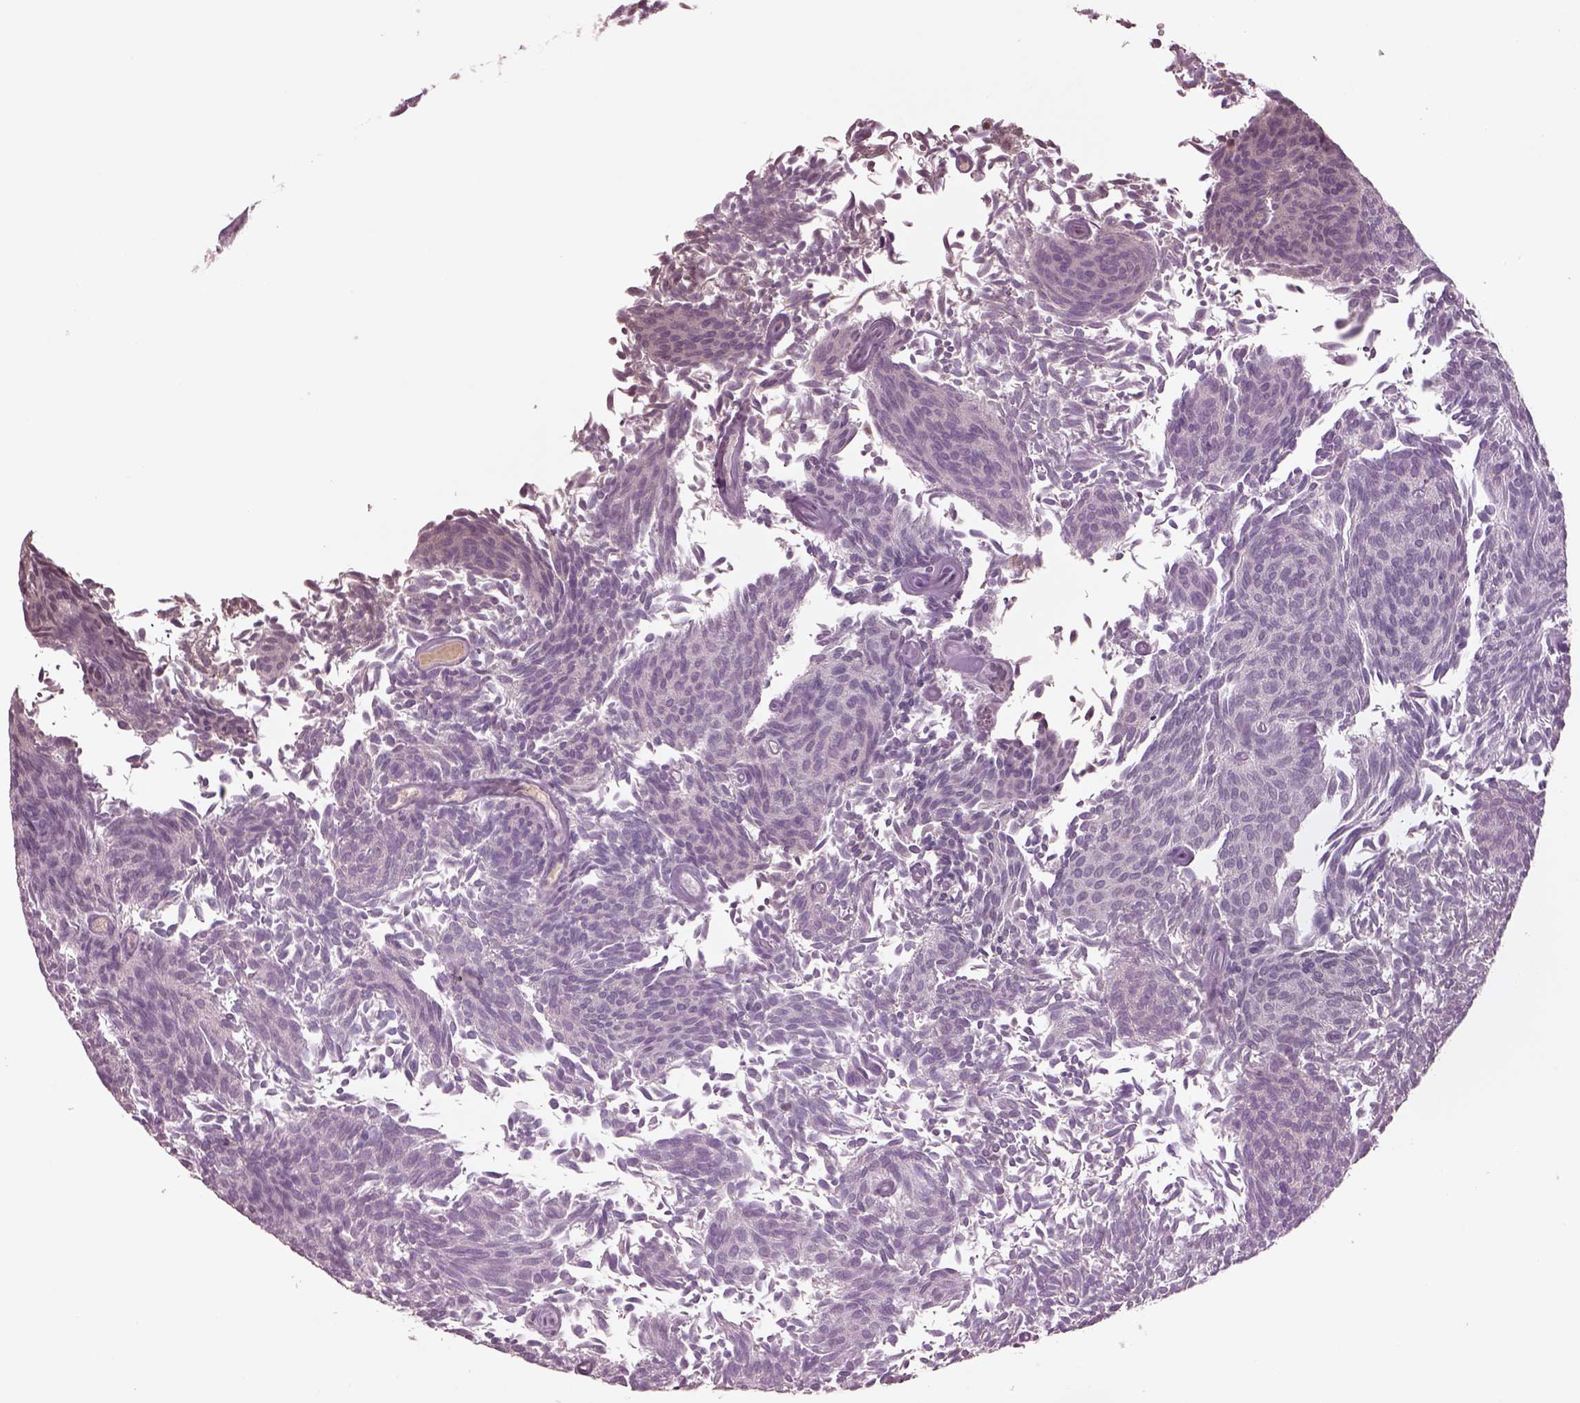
{"staining": {"intensity": "negative", "quantity": "none", "location": "none"}, "tissue": "urothelial cancer", "cell_type": "Tumor cells", "image_type": "cancer", "snomed": [{"axis": "morphology", "description": "Urothelial carcinoma, Low grade"}, {"axis": "topography", "description": "Urinary bladder"}], "caption": "Tumor cells are negative for brown protein staining in low-grade urothelial carcinoma.", "gene": "SEPHS1", "patient": {"sex": "male", "age": 77}}